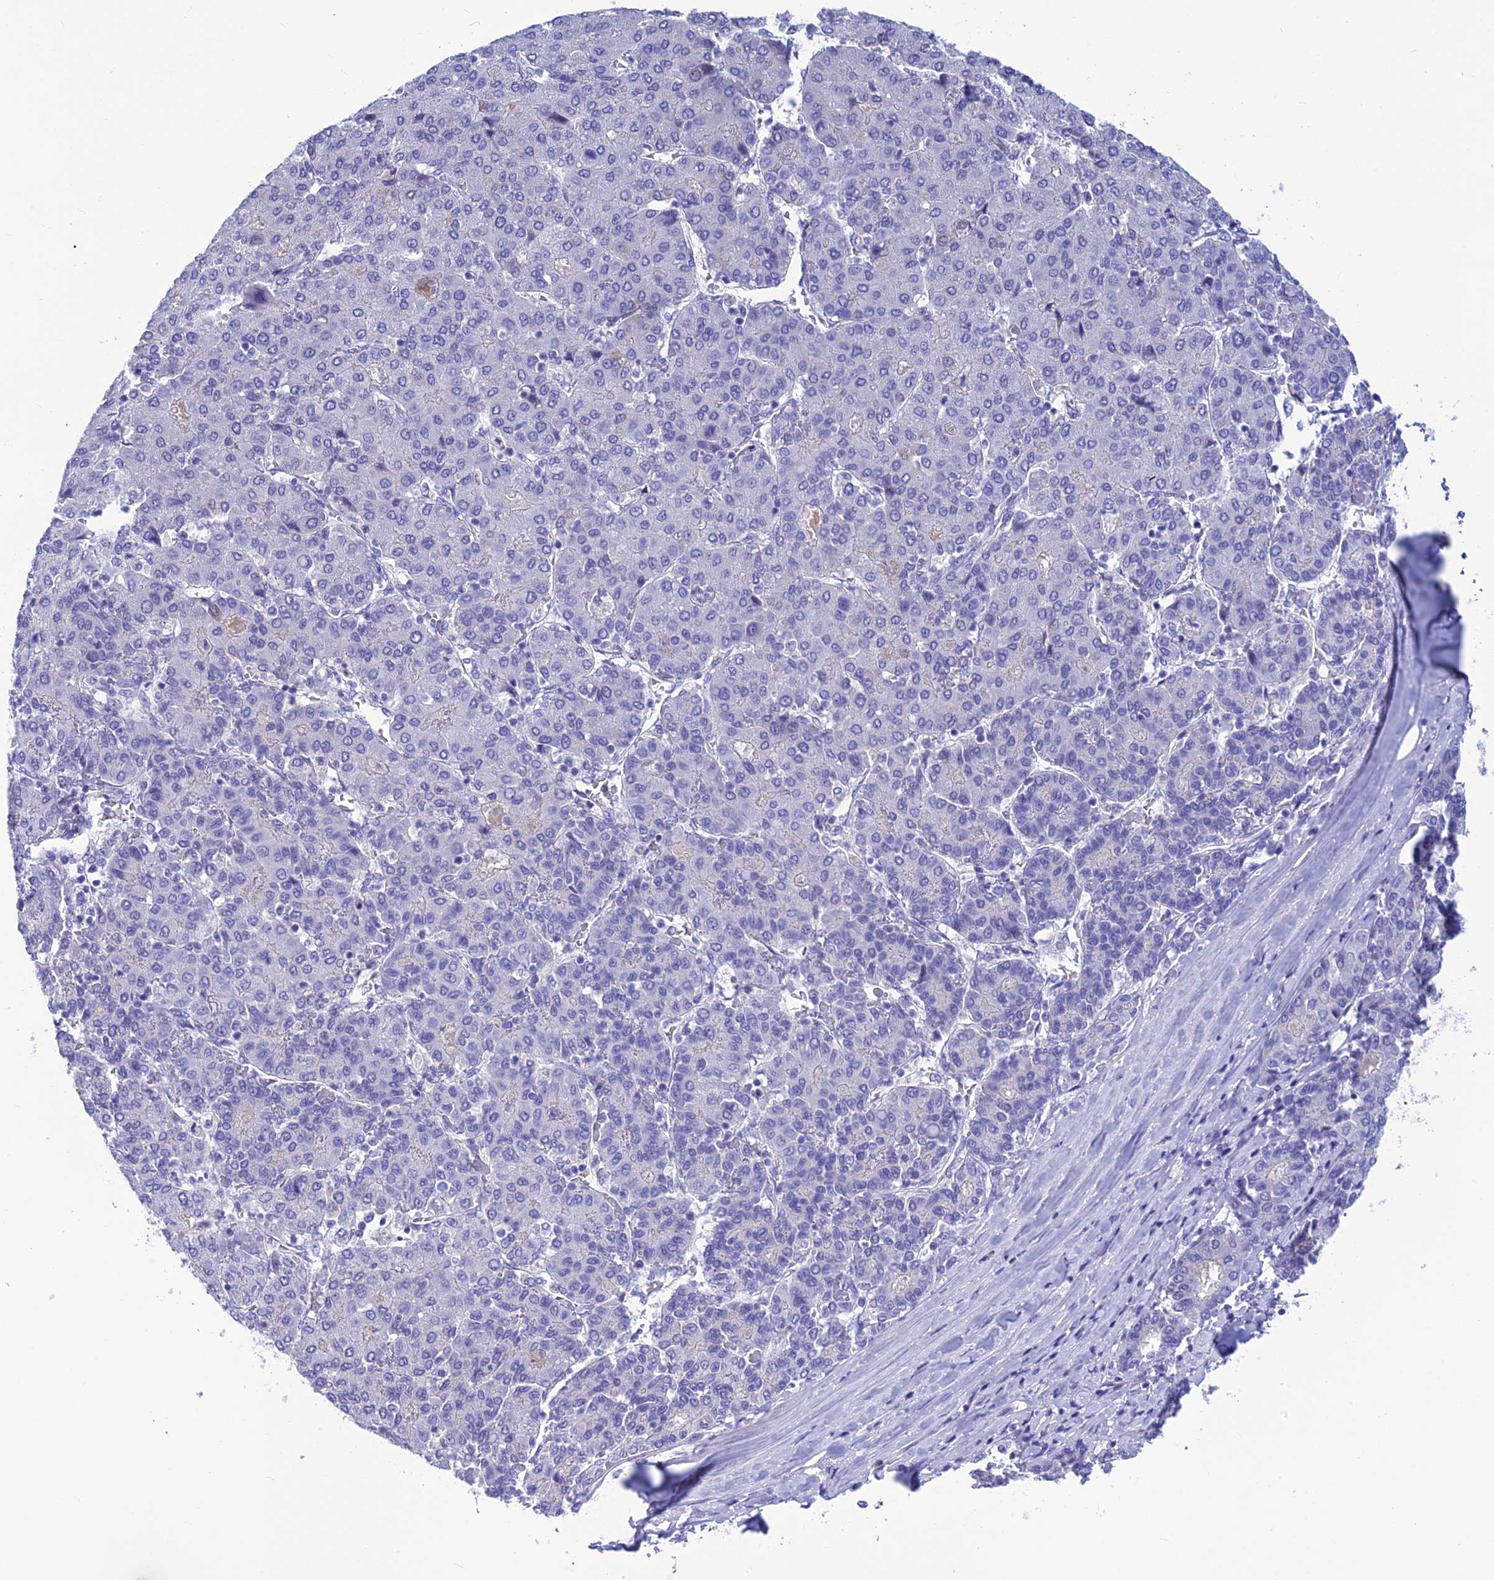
{"staining": {"intensity": "negative", "quantity": "none", "location": "none"}, "tissue": "liver cancer", "cell_type": "Tumor cells", "image_type": "cancer", "snomed": [{"axis": "morphology", "description": "Carcinoma, Hepatocellular, NOS"}, {"axis": "topography", "description": "Liver"}], "caption": "Immunohistochemistry of human liver hepatocellular carcinoma shows no staining in tumor cells.", "gene": "BBS2", "patient": {"sex": "male", "age": 65}}